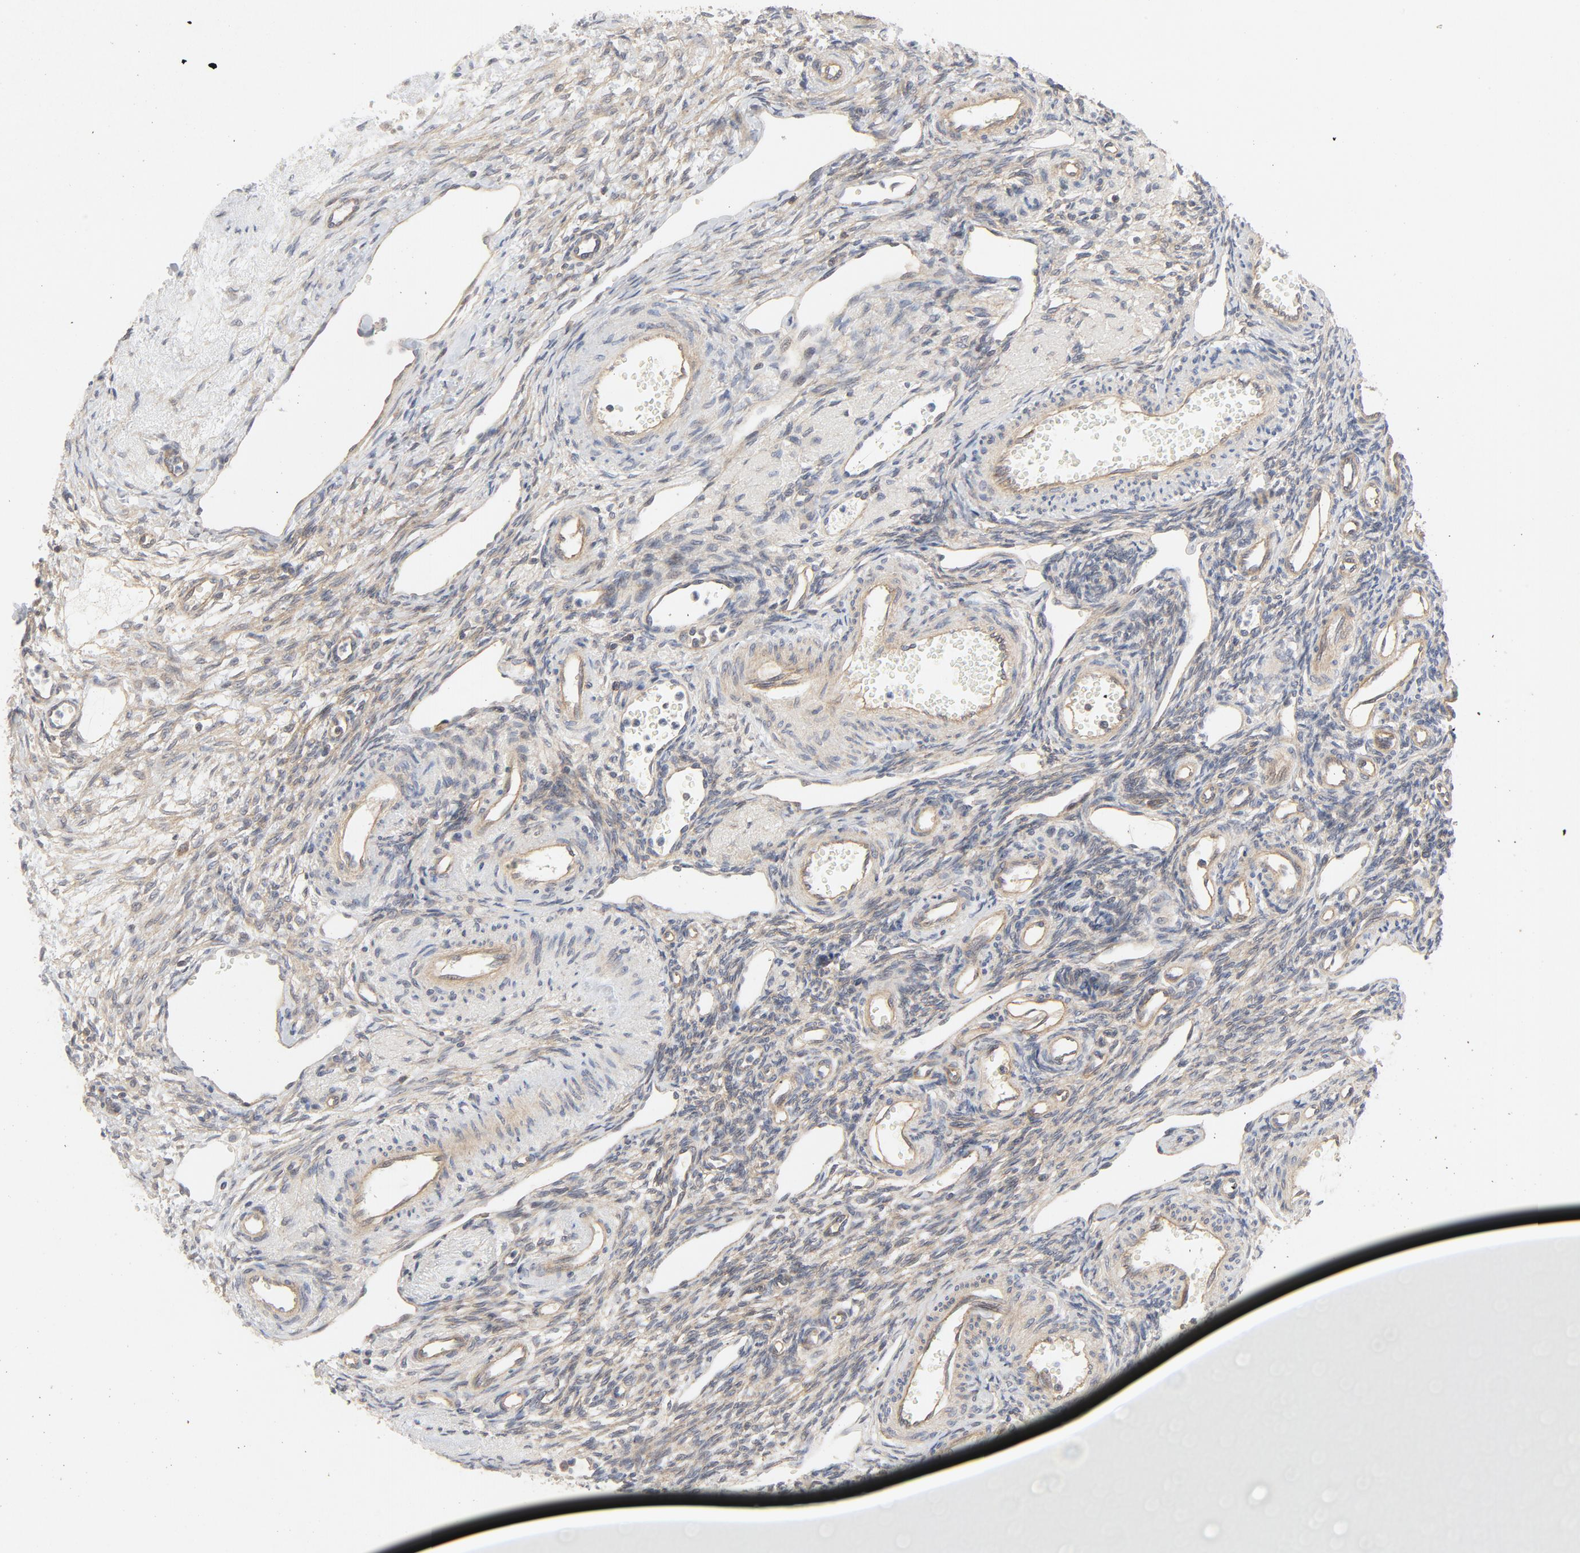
{"staining": {"intensity": "weak", "quantity": "25%-75%", "location": "cytoplasmic/membranous"}, "tissue": "ovary", "cell_type": "Ovarian stroma cells", "image_type": "normal", "snomed": [{"axis": "morphology", "description": "Normal tissue, NOS"}, {"axis": "topography", "description": "Ovary"}], "caption": "Weak cytoplasmic/membranous staining is identified in approximately 25%-75% of ovarian stroma cells in normal ovary. The protein of interest is stained brown, and the nuclei are stained in blue (DAB (3,3'-diaminobenzidine) IHC with brightfield microscopy, high magnification).", "gene": "MAP2K7", "patient": {"sex": "female", "age": 33}}